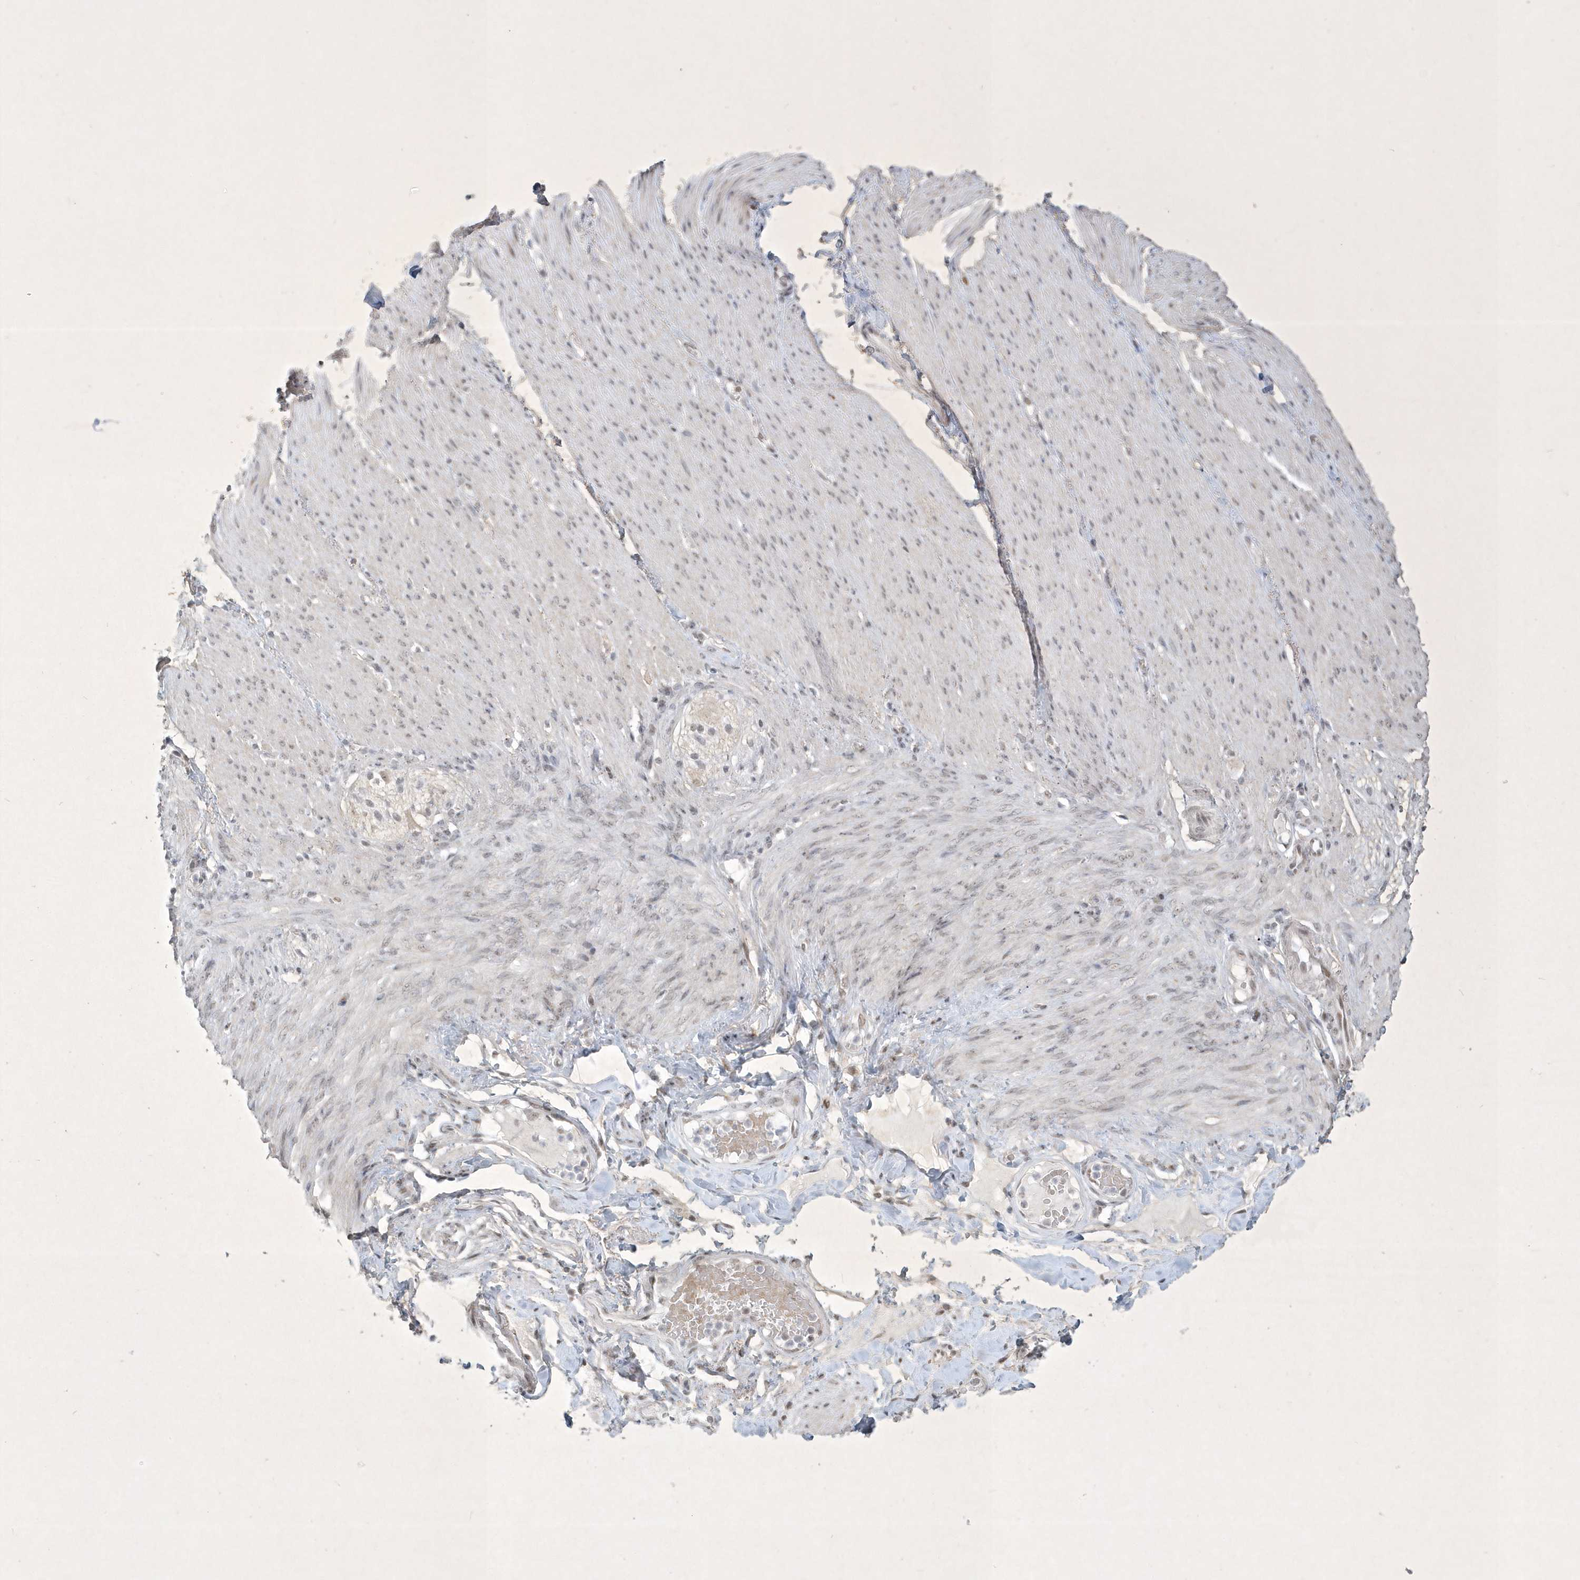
{"staining": {"intensity": "negative", "quantity": "none", "location": "none"}, "tissue": "adipose tissue", "cell_type": "Adipocytes", "image_type": "normal", "snomed": [{"axis": "morphology", "description": "Normal tissue, NOS"}, {"axis": "topography", "description": "Colon"}, {"axis": "topography", "description": "Peripheral nerve tissue"}], "caption": "An image of adipose tissue stained for a protein shows no brown staining in adipocytes. Nuclei are stained in blue.", "gene": "ZBTB9", "patient": {"sex": "female", "age": 61}}